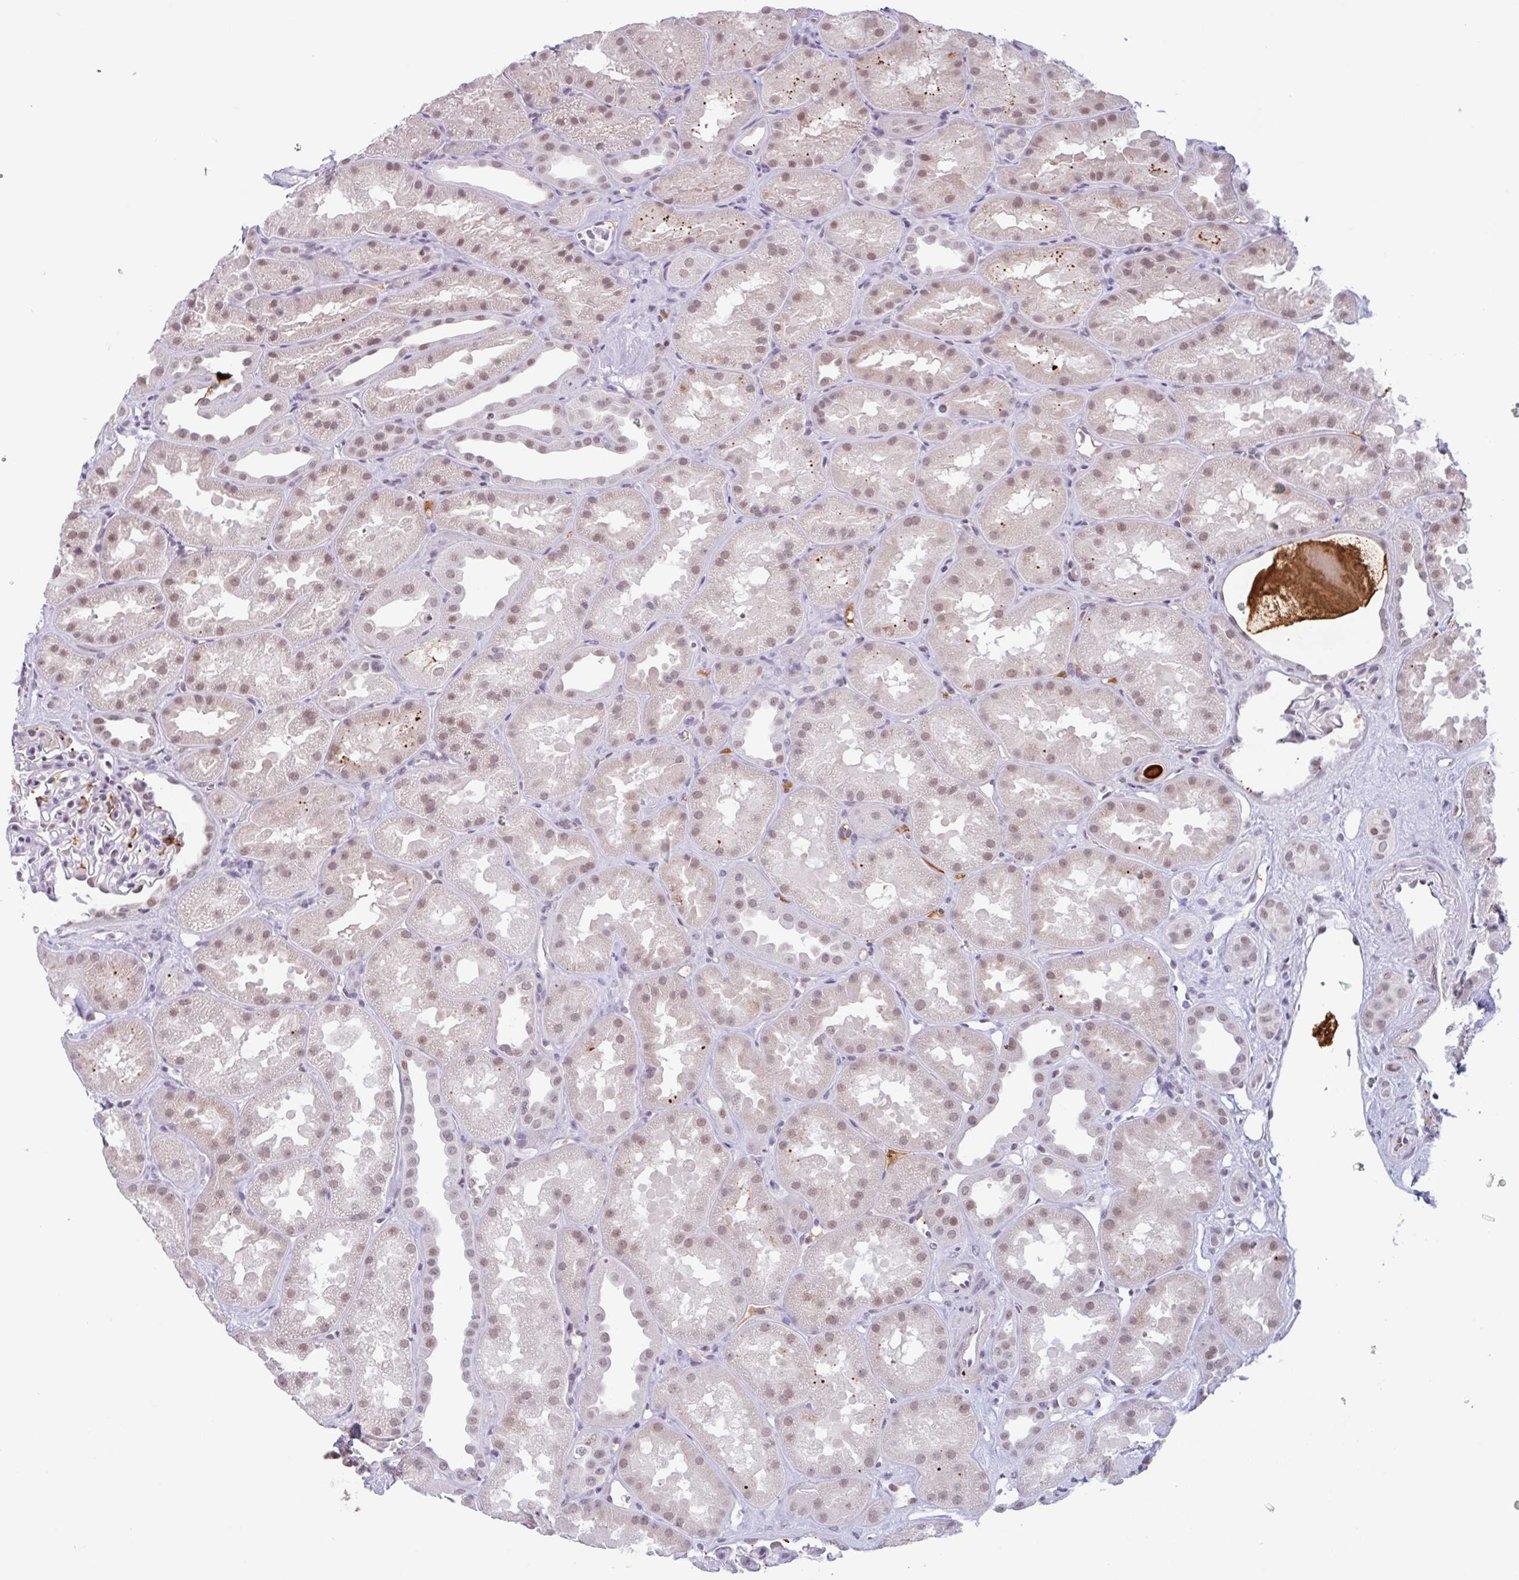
{"staining": {"intensity": "weak", "quantity": "25%-75%", "location": "nuclear"}, "tissue": "kidney", "cell_type": "Cells in glomeruli", "image_type": "normal", "snomed": [{"axis": "morphology", "description": "Normal tissue, NOS"}, {"axis": "topography", "description": "Kidney"}], "caption": "IHC of unremarkable human kidney demonstrates low levels of weak nuclear positivity in about 25%-75% of cells in glomeruli. The staining was performed using DAB to visualize the protein expression in brown, while the nuclei were stained in blue with hematoxylin (Magnification: 20x).", "gene": "PLG", "patient": {"sex": "male", "age": 61}}